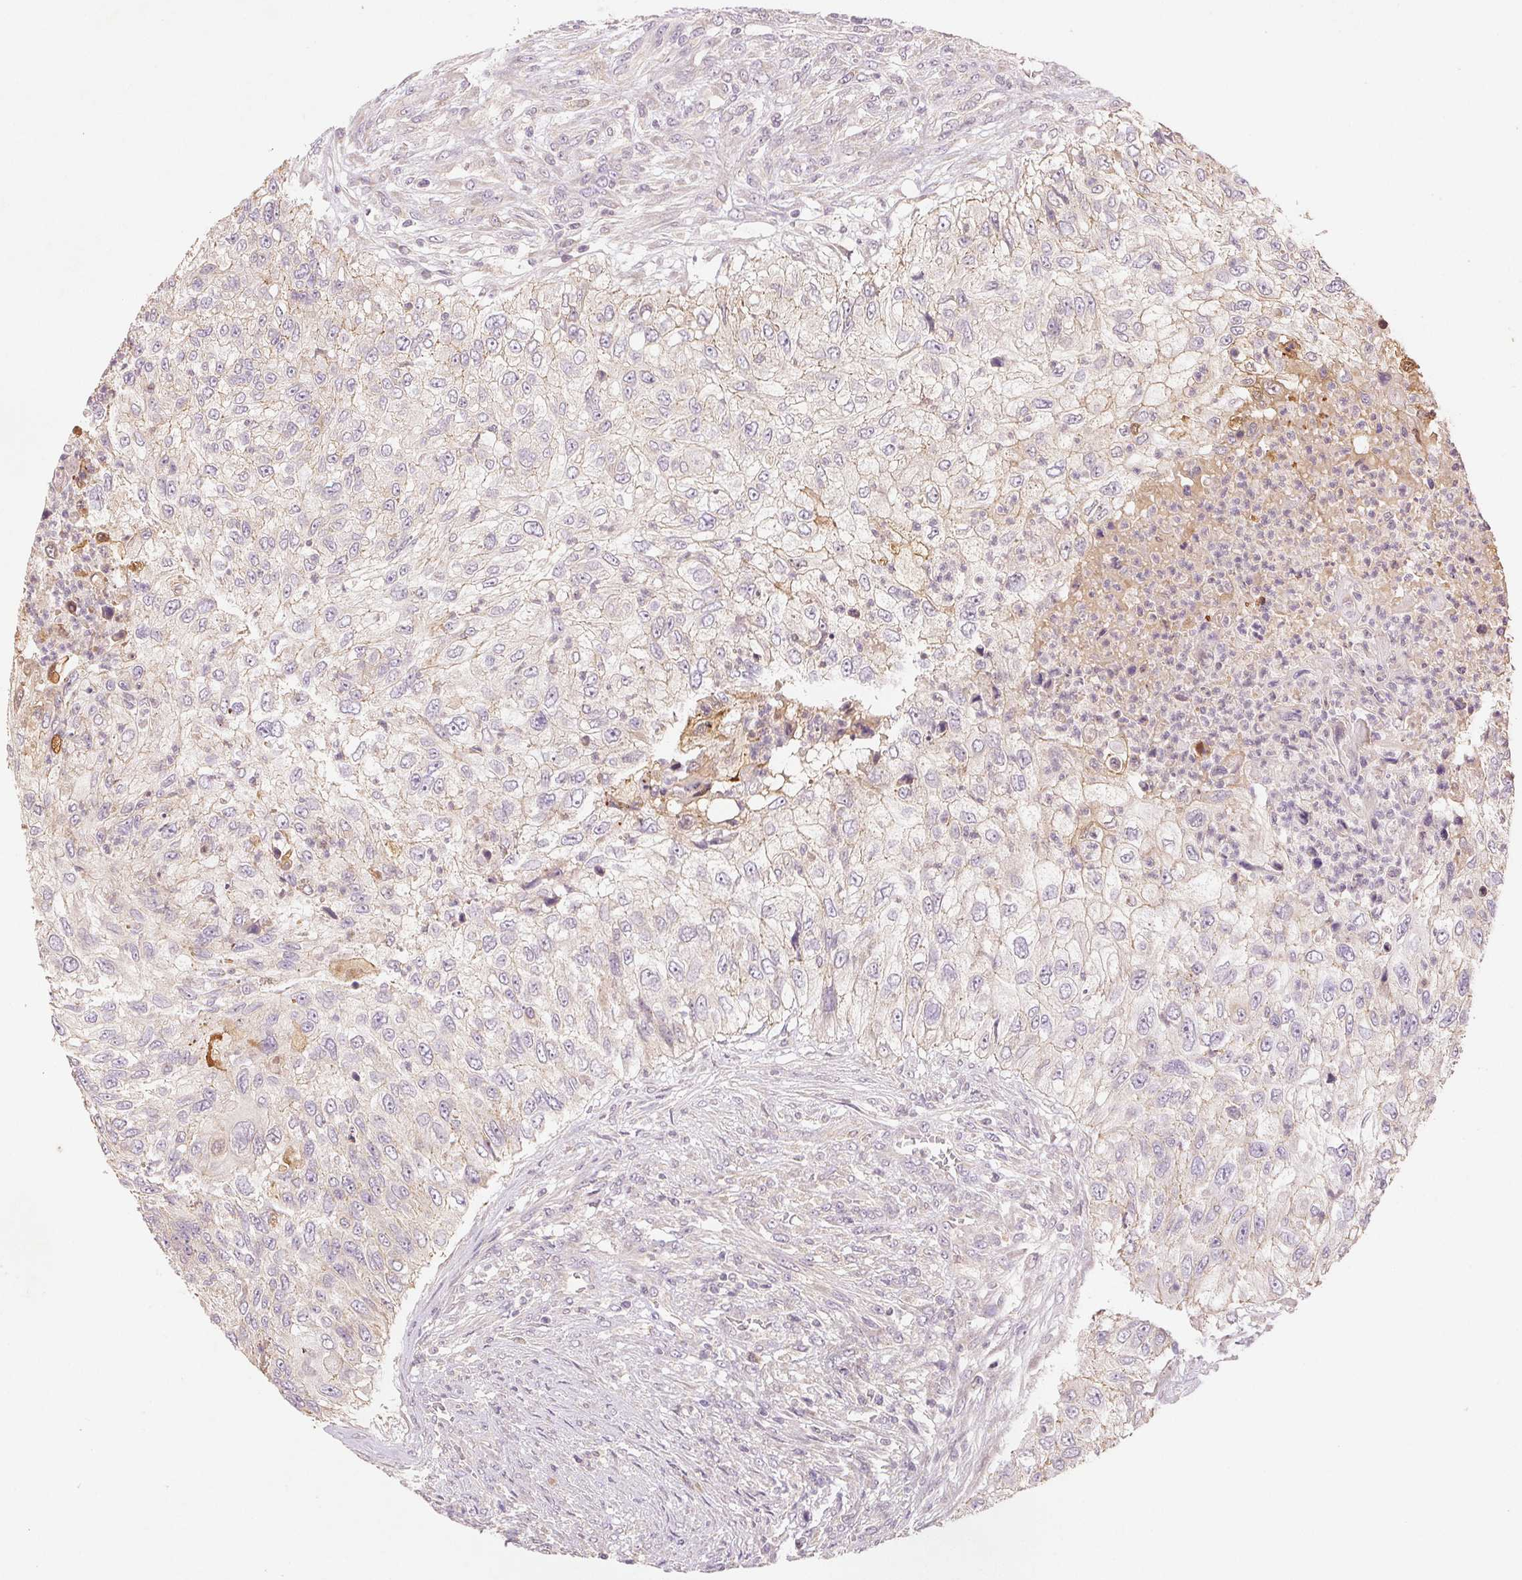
{"staining": {"intensity": "negative", "quantity": "none", "location": "none"}, "tissue": "urothelial cancer", "cell_type": "Tumor cells", "image_type": "cancer", "snomed": [{"axis": "morphology", "description": "Urothelial carcinoma, High grade"}, {"axis": "topography", "description": "Urinary bladder"}], "caption": "Image shows no protein positivity in tumor cells of urothelial cancer tissue. (Brightfield microscopy of DAB immunohistochemistry at high magnification).", "gene": "YIF1B", "patient": {"sex": "female", "age": 60}}